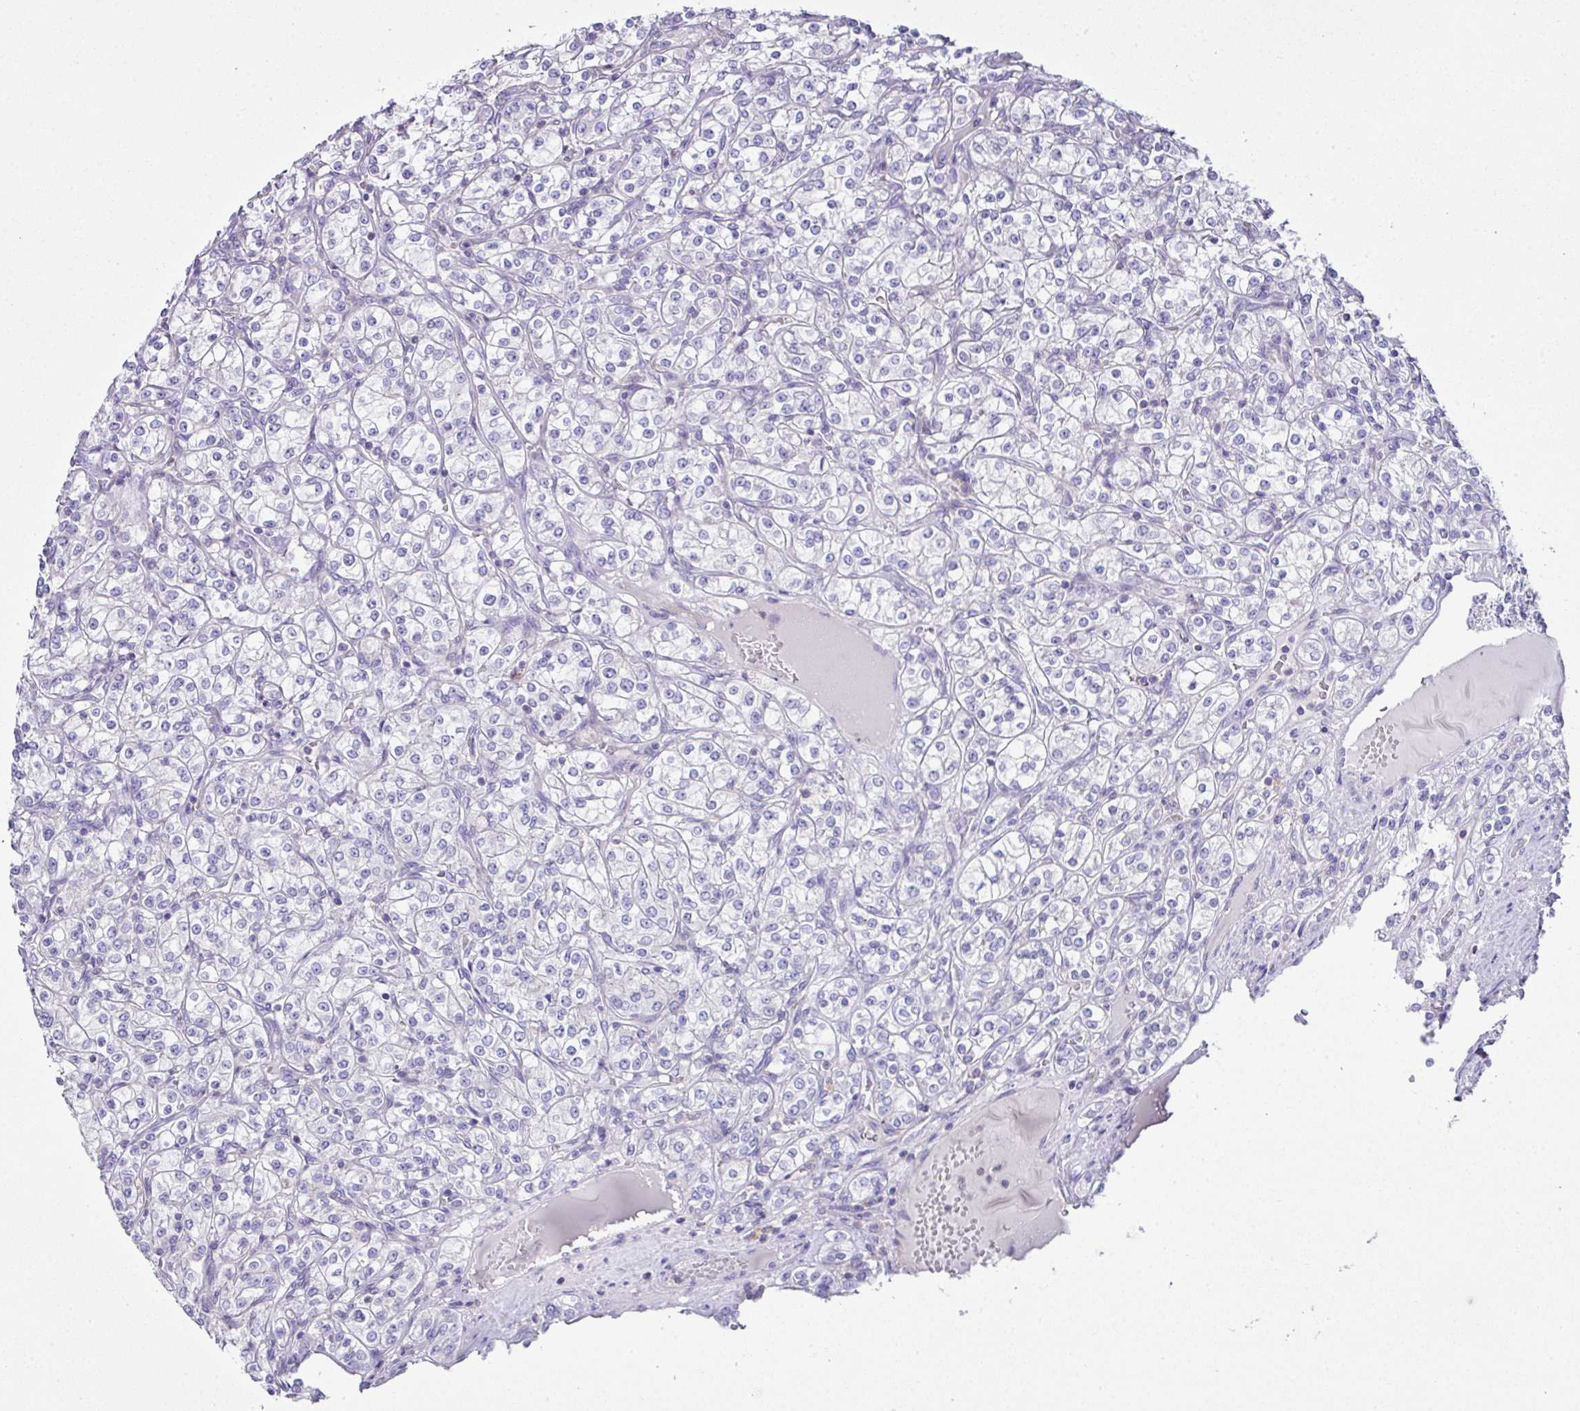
{"staining": {"intensity": "negative", "quantity": "none", "location": "none"}, "tissue": "renal cancer", "cell_type": "Tumor cells", "image_type": "cancer", "snomed": [{"axis": "morphology", "description": "Adenocarcinoma, NOS"}, {"axis": "topography", "description": "Kidney"}], "caption": "There is no significant expression in tumor cells of renal cancer (adenocarcinoma).", "gene": "D2HGDH", "patient": {"sex": "male", "age": 77}}